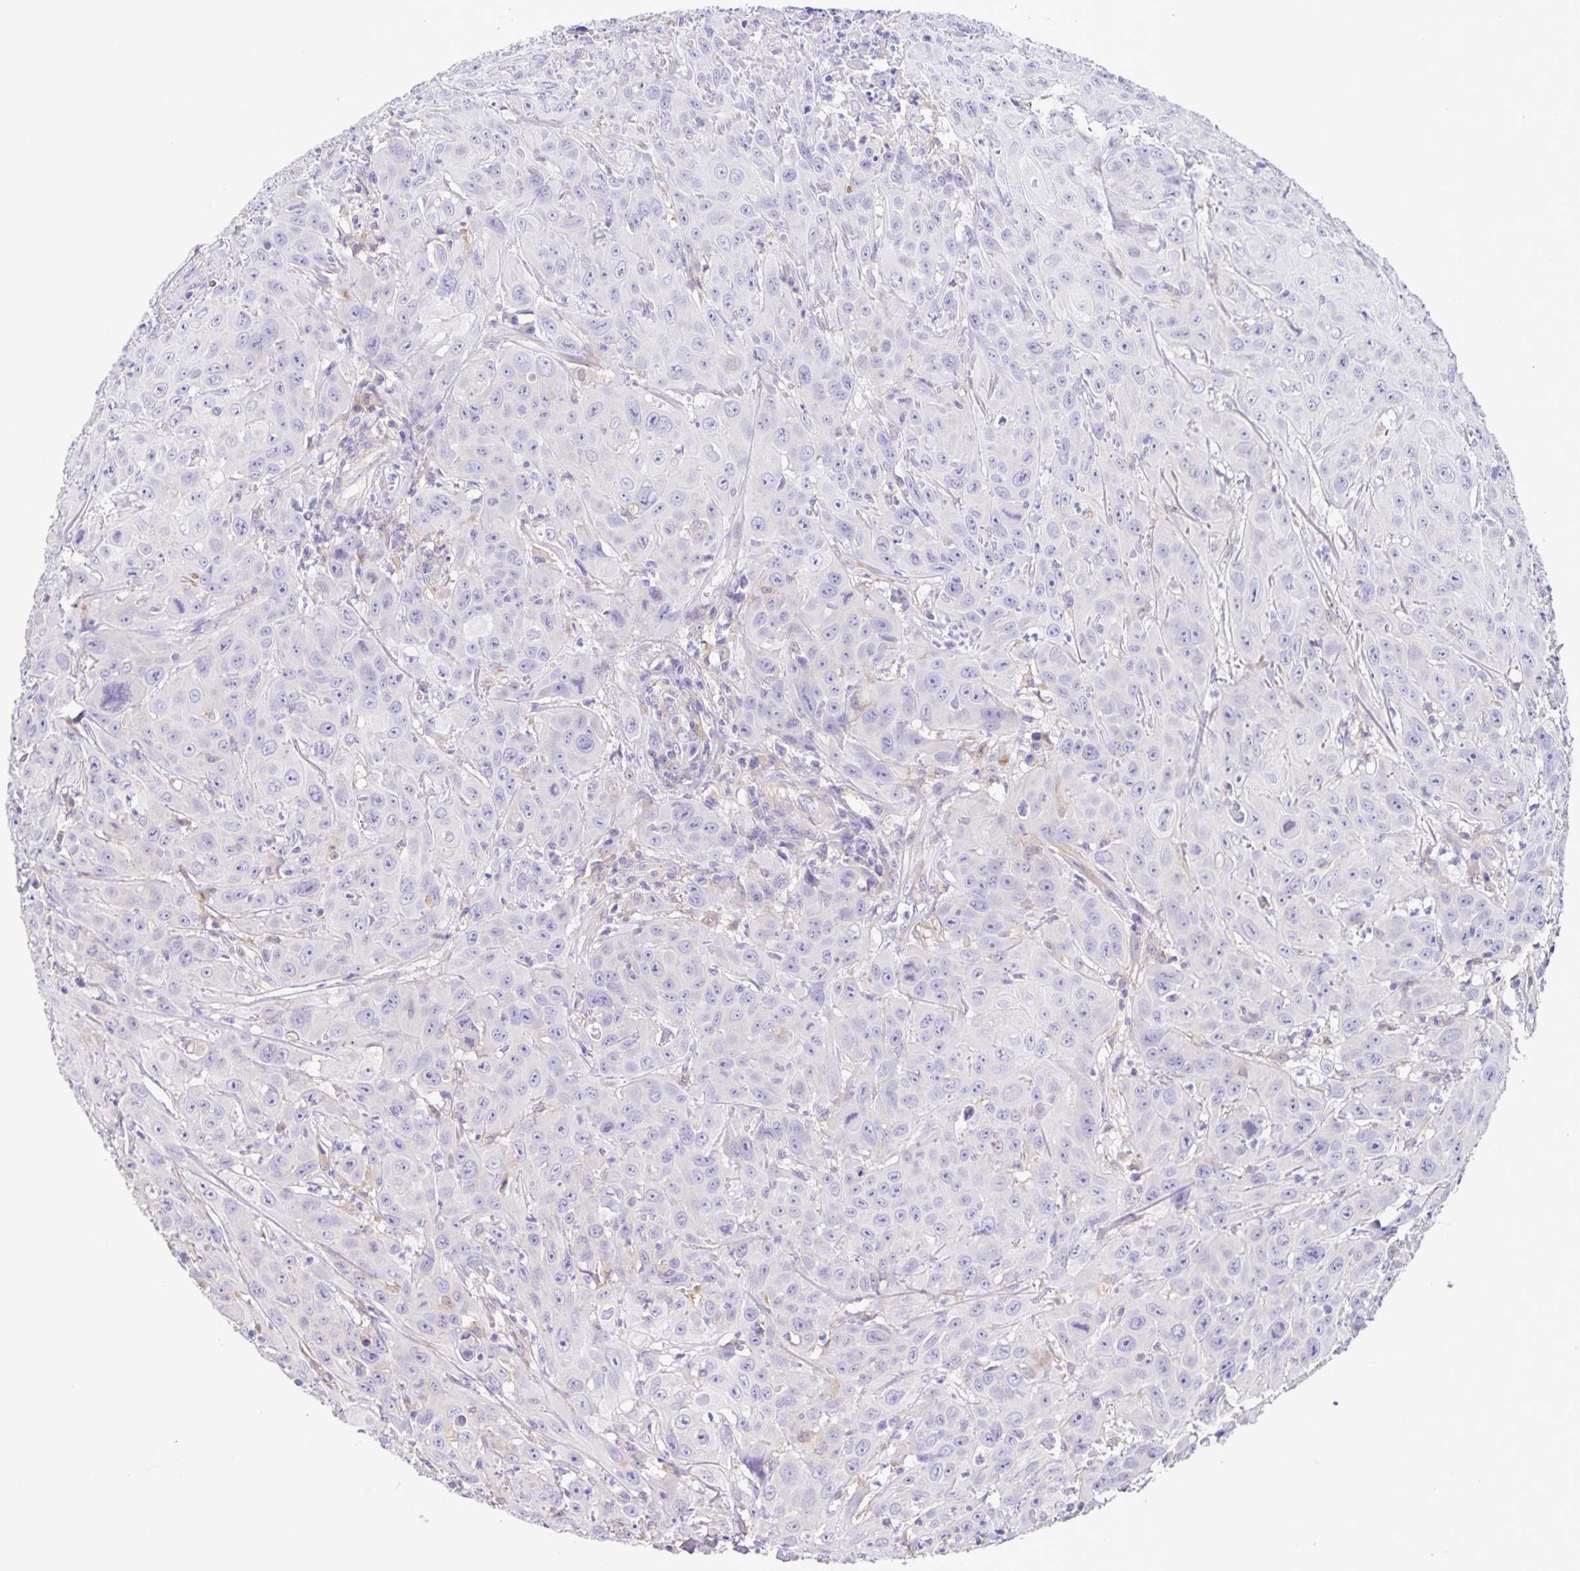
{"staining": {"intensity": "negative", "quantity": "none", "location": "none"}, "tissue": "head and neck cancer", "cell_type": "Tumor cells", "image_type": "cancer", "snomed": [{"axis": "morphology", "description": "Squamous cell carcinoma, NOS"}, {"axis": "topography", "description": "Skin"}, {"axis": "topography", "description": "Head-Neck"}], "caption": "Tumor cells show no significant protein staining in head and neck cancer (squamous cell carcinoma).", "gene": "BOLL", "patient": {"sex": "male", "age": 80}}